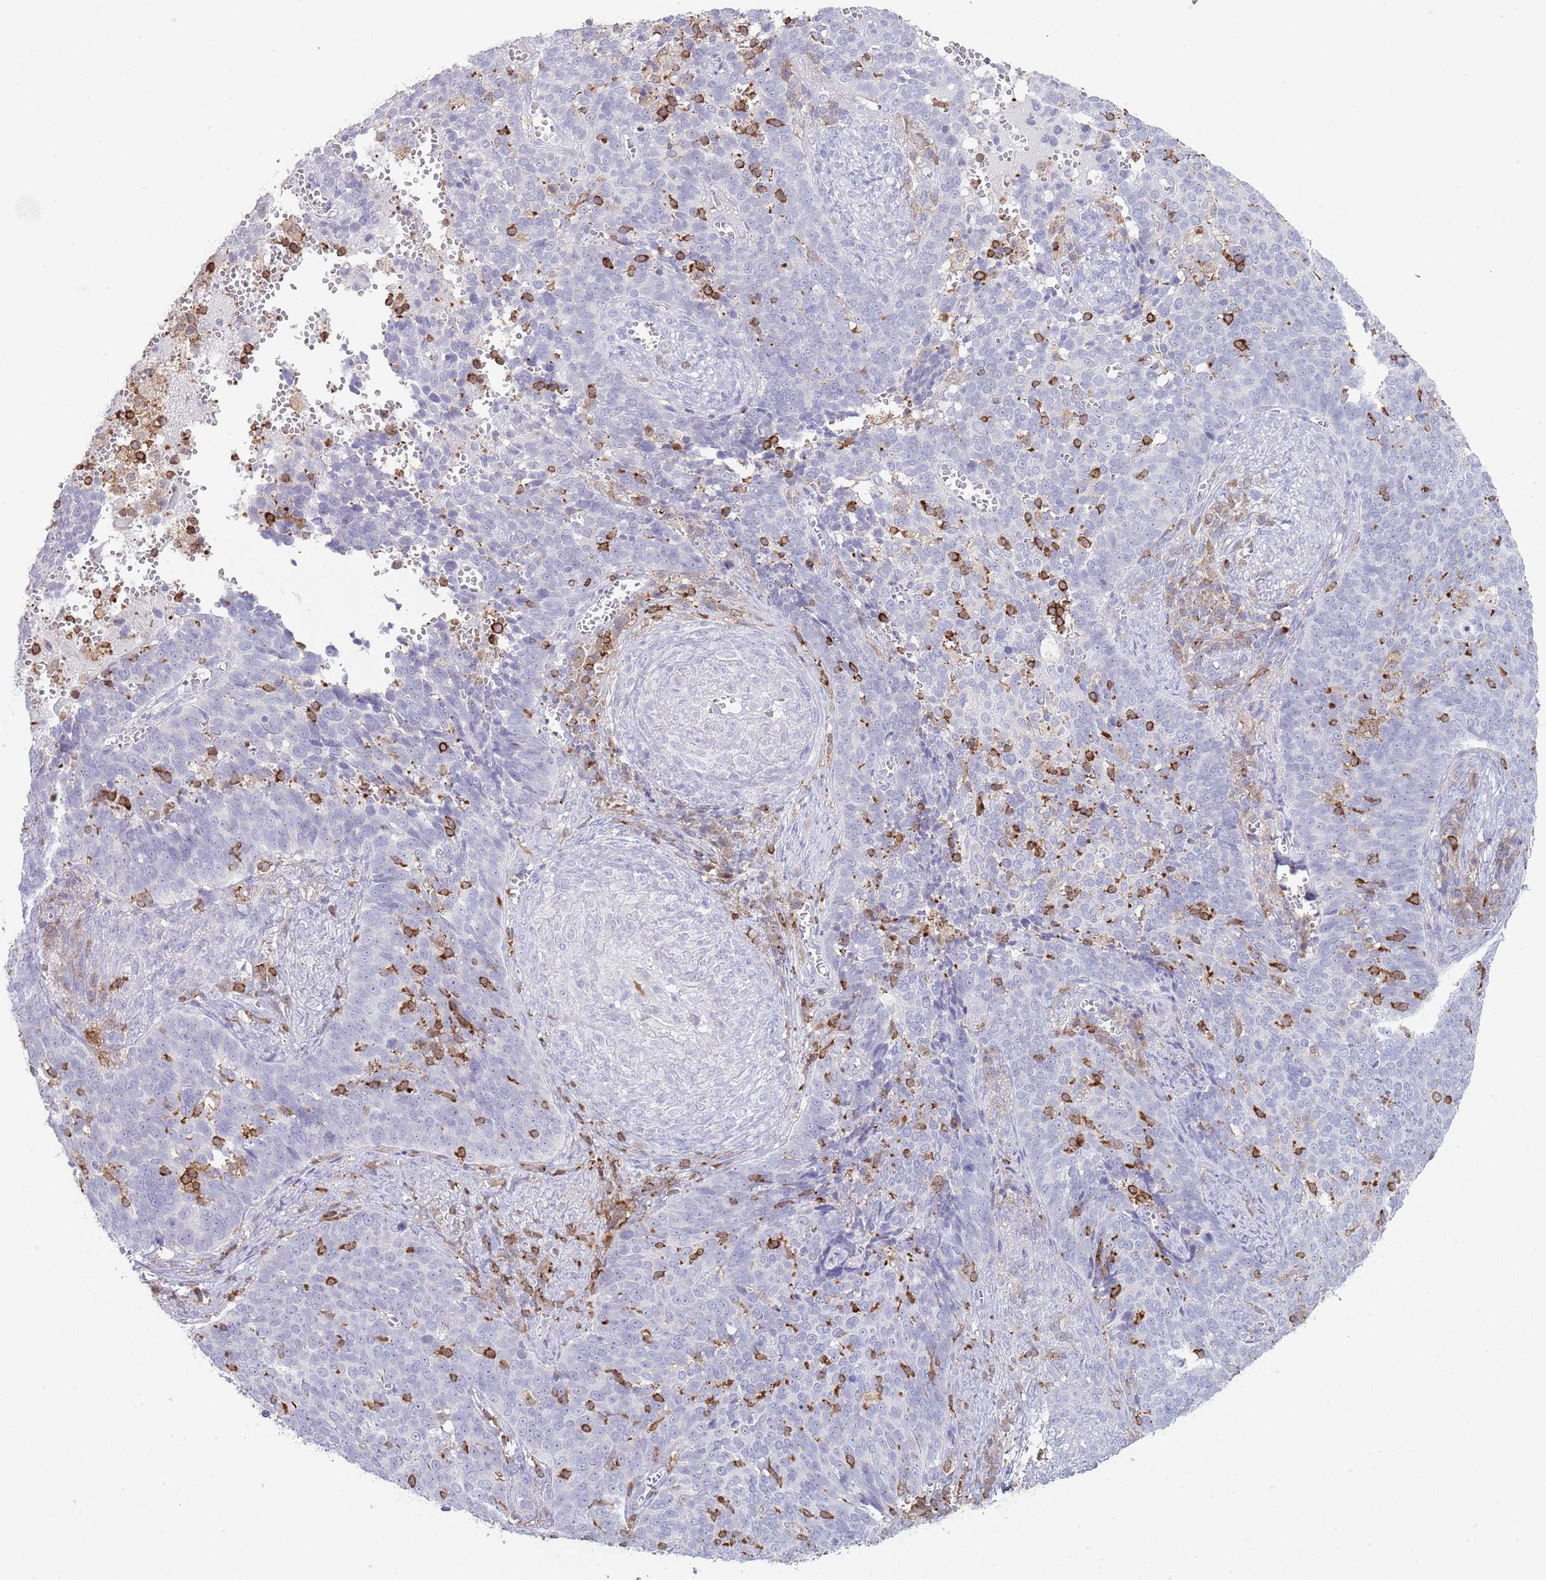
{"staining": {"intensity": "negative", "quantity": "none", "location": "none"}, "tissue": "cervical cancer", "cell_type": "Tumor cells", "image_type": "cancer", "snomed": [{"axis": "morphology", "description": "Normal tissue, NOS"}, {"axis": "morphology", "description": "Squamous cell carcinoma, NOS"}, {"axis": "topography", "description": "Cervix"}], "caption": "Immunohistochemical staining of human cervical squamous cell carcinoma shows no significant staining in tumor cells.", "gene": "LPXN", "patient": {"sex": "female", "age": 39}}